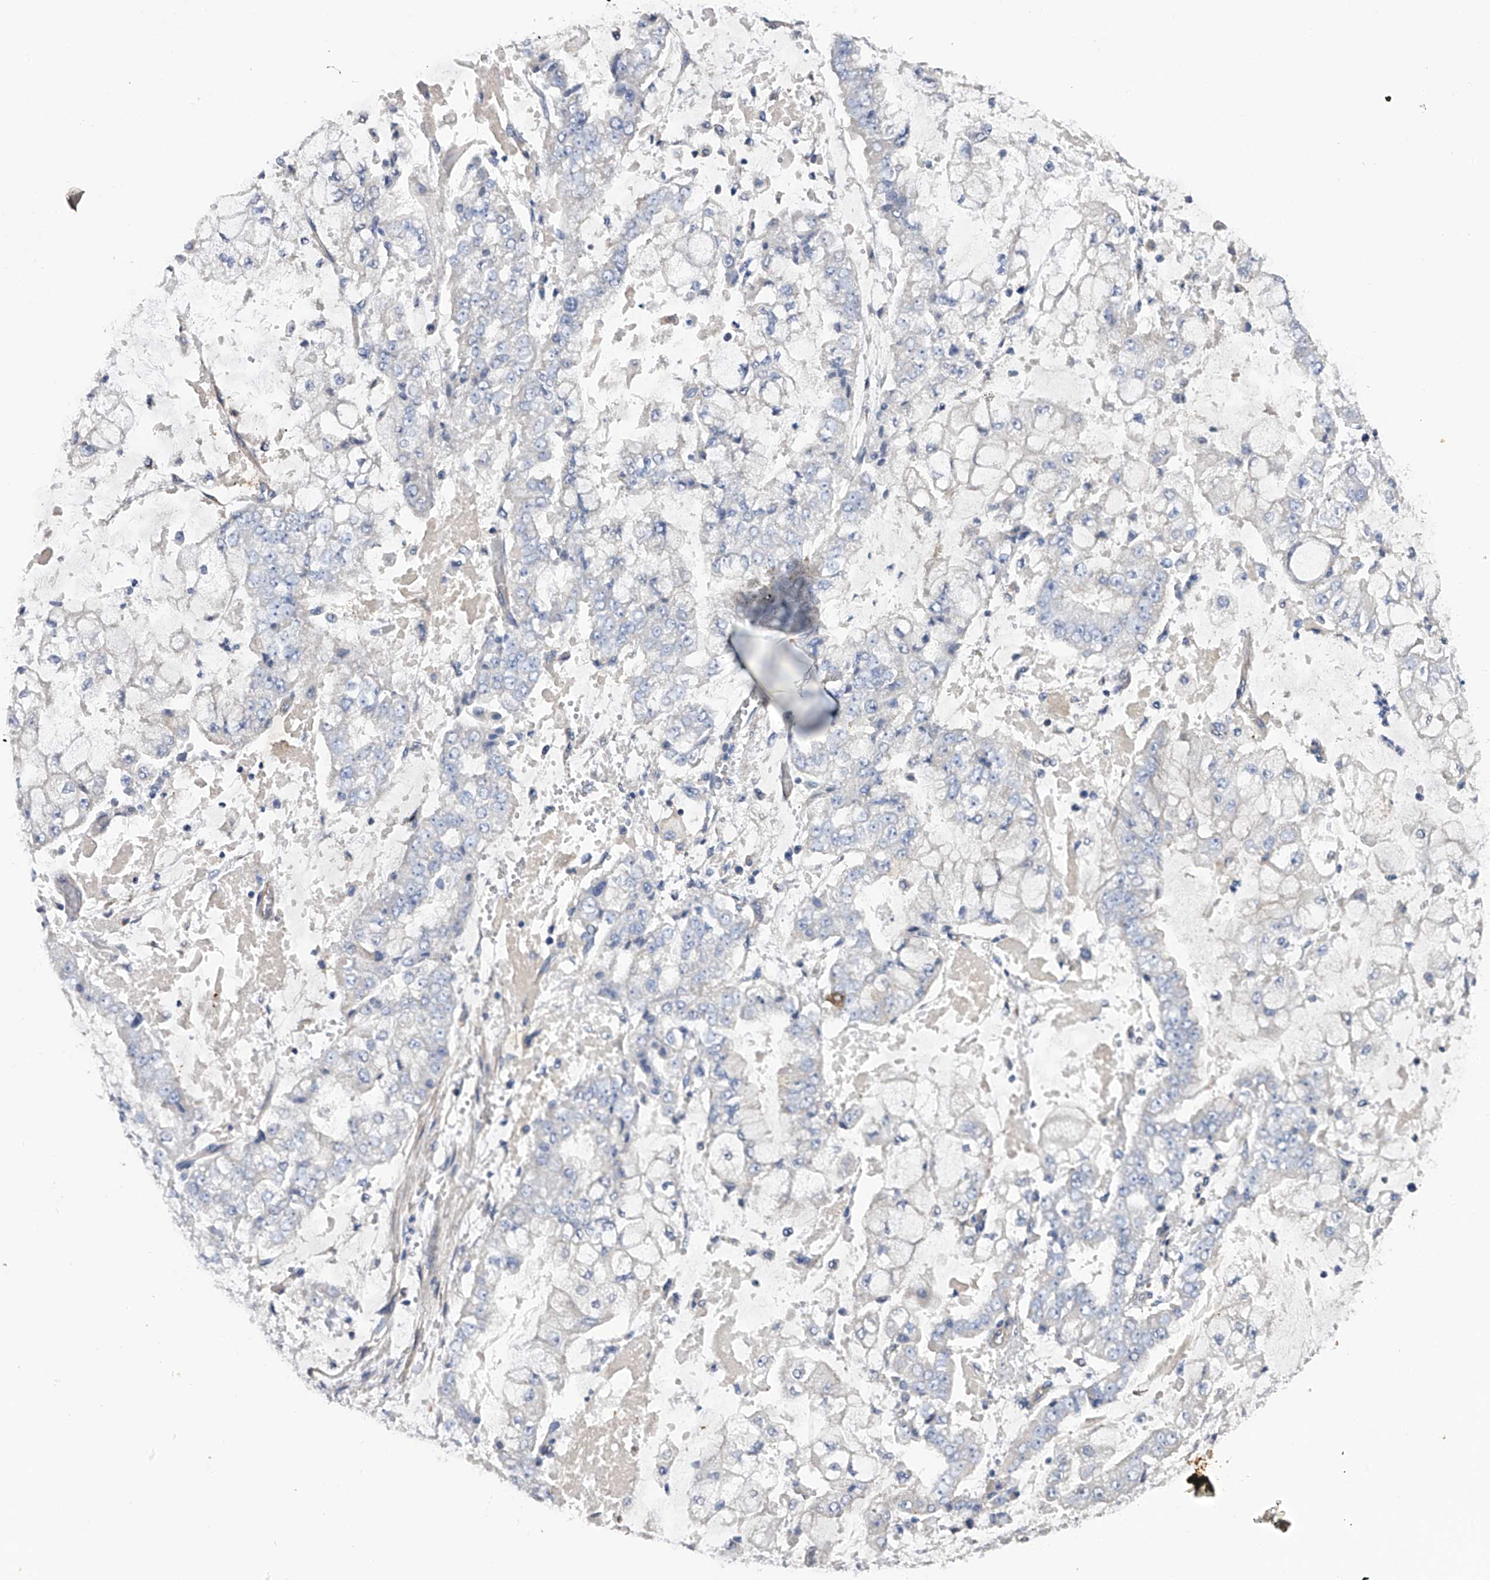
{"staining": {"intensity": "negative", "quantity": "none", "location": "none"}, "tissue": "stomach cancer", "cell_type": "Tumor cells", "image_type": "cancer", "snomed": [{"axis": "morphology", "description": "Adenocarcinoma, NOS"}, {"axis": "topography", "description": "Stomach"}], "caption": "Tumor cells are negative for protein expression in human stomach adenocarcinoma.", "gene": "RWDD2A", "patient": {"sex": "male", "age": 76}}